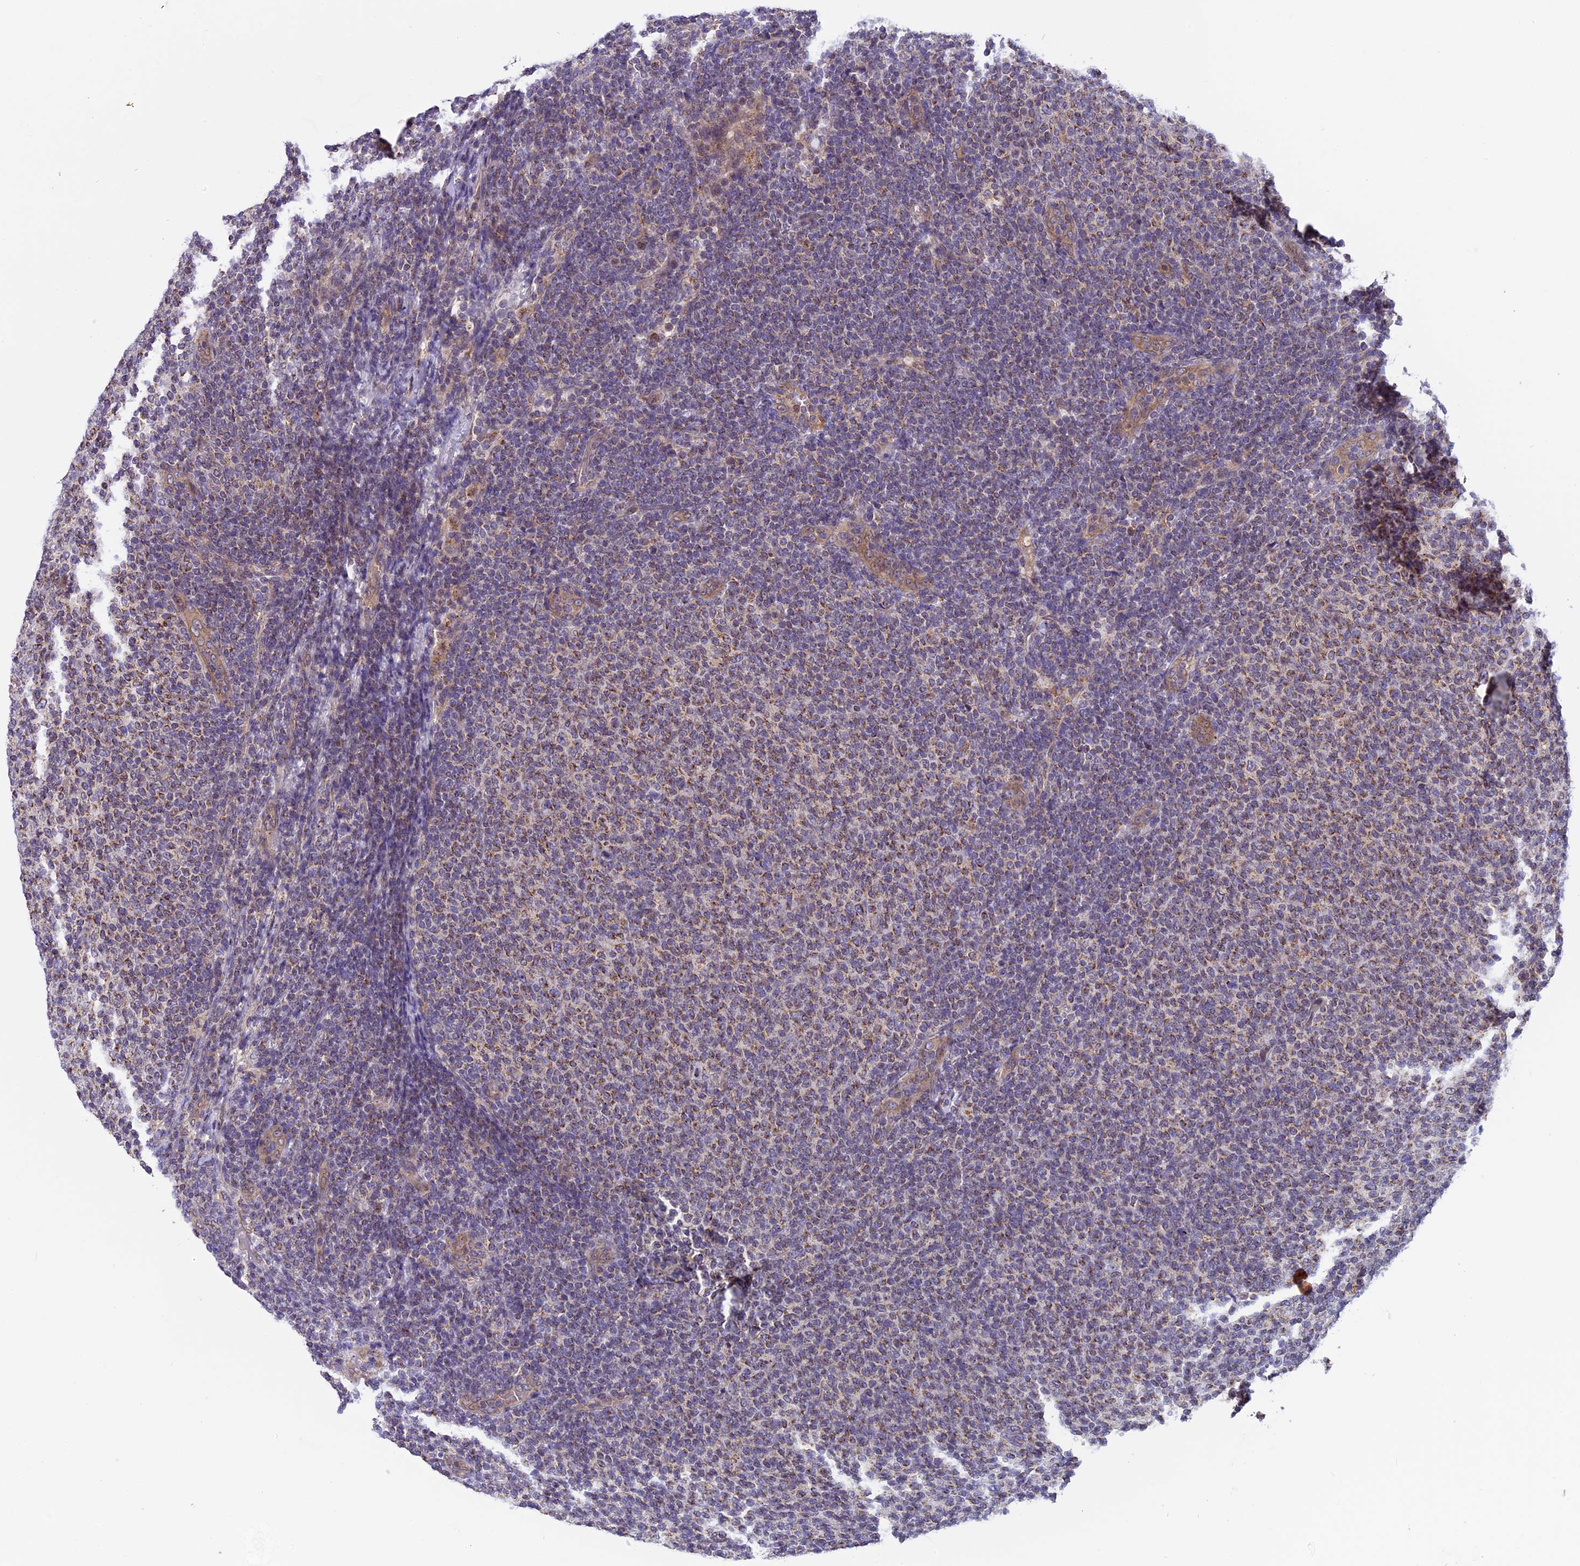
{"staining": {"intensity": "moderate", "quantity": "25%-75%", "location": "cytoplasmic/membranous"}, "tissue": "lymphoma", "cell_type": "Tumor cells", "image_type": "cancer", "snomed": [{"axis": "morphology", "description": "Malignant lymphoma, non-Hodgkin's type, Low grade"}, {"axis": "topography", "description": "Lymph node"}], "caption": "Immunohistochemical staining of human malignant lymphoma, non-Hodgkin's type (low-grade) exhibits moderate cytoplasmic/membranous protein expression in approximately 25%-75% of tumor cells.", "gene": "CHMP2A", "patient": {"sex": "male", "age": 66}}